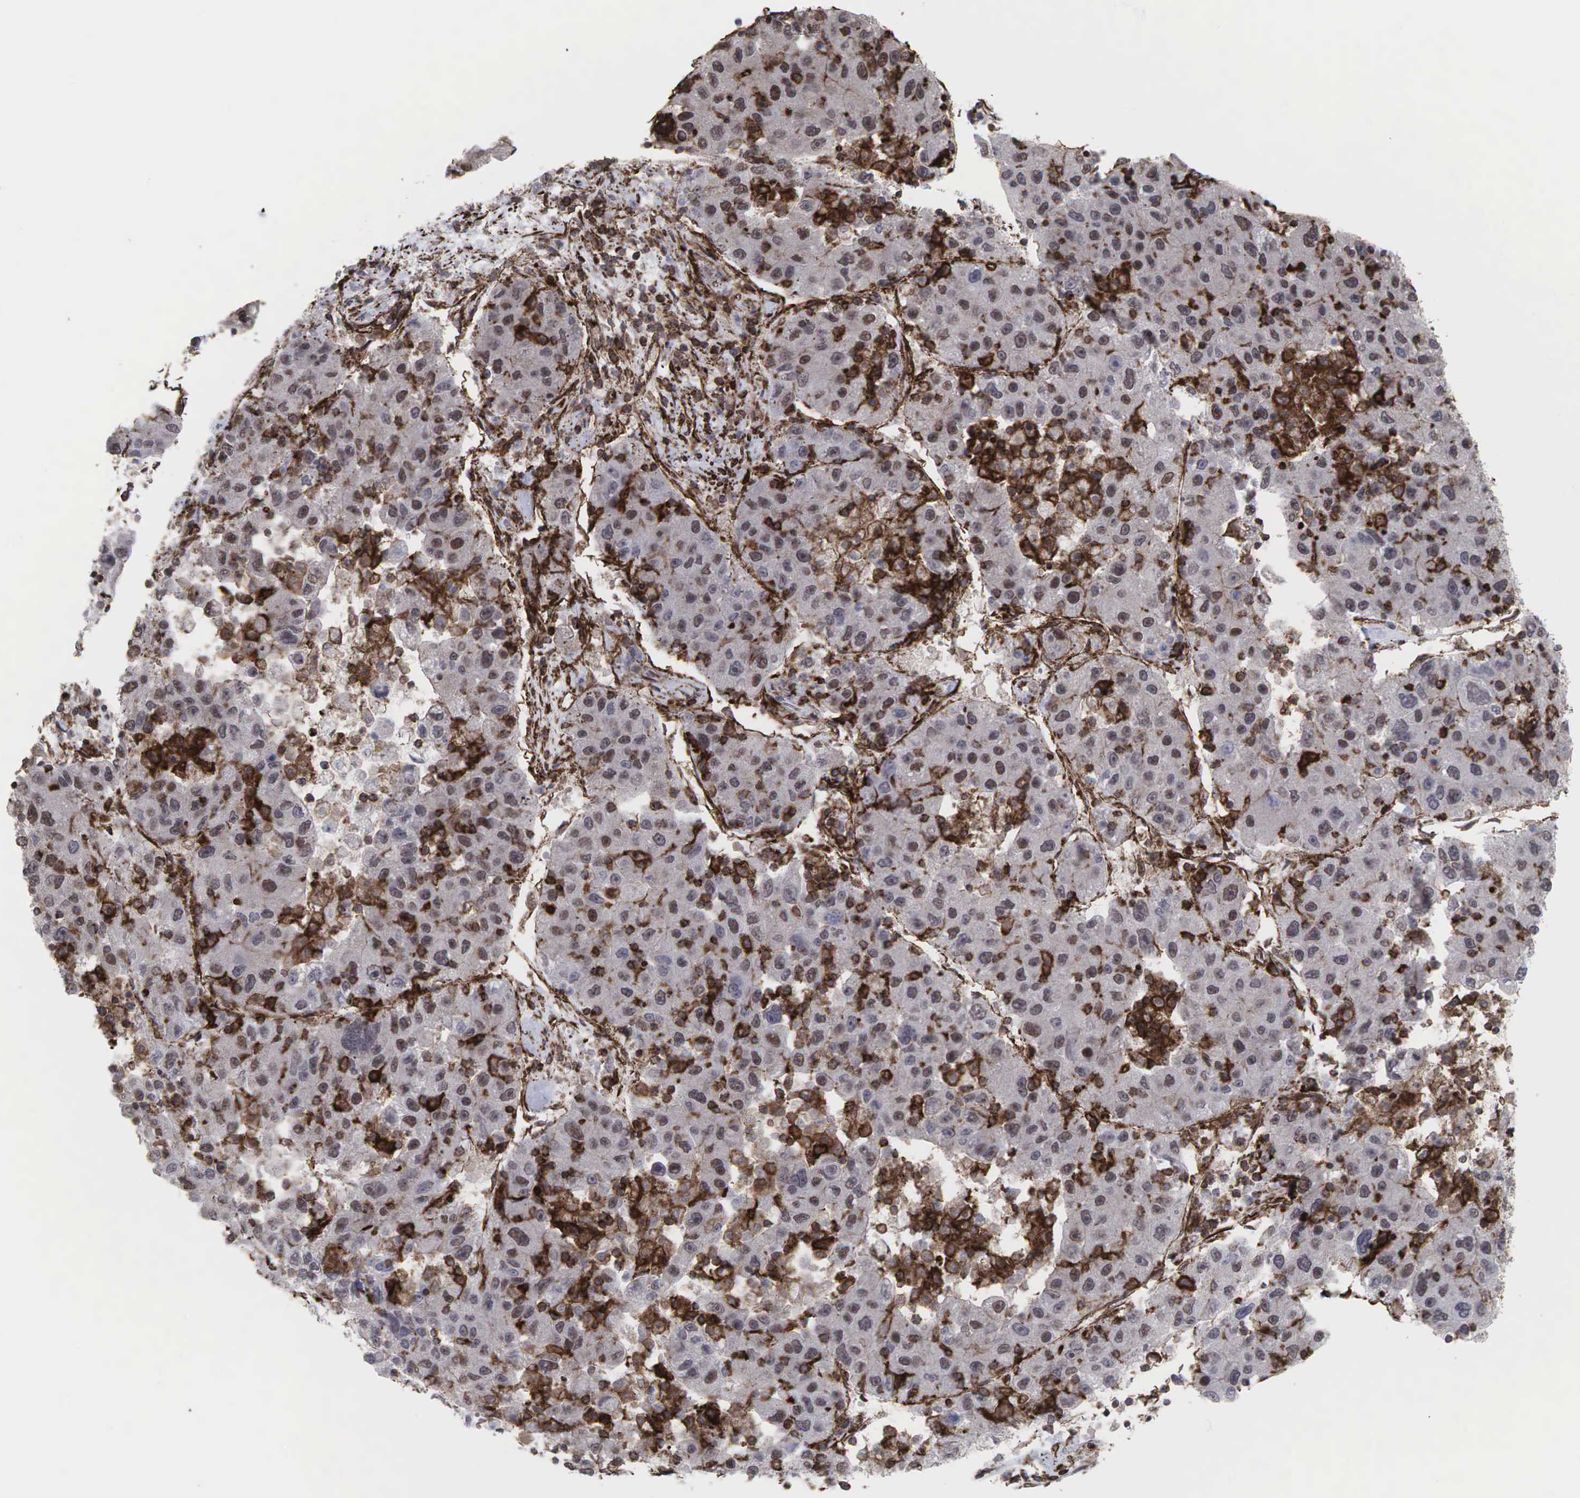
{"staining": {"intensity": "moderate", "quantity": "<25%", "location": "cytoplasmic/membranous"}, "tissue": "liver cancer", "cell_type": "Tumor cells", "image_type": "cancer", "snomed": [{"axis": "morphology", "description": "Carcinoma, Hepatocellular, NOS"}, {"axis": "topography", "description": "Liver"}], "caption": "Immunohistochemistry (DAB) staining of liver hepatocellular carcinoma exhibits moderate cytoplasmic/membranous protein positivity in approximately <25% of tumor cells.", "gene": "GPRASP1", "patient": {"sex": "male", "age": 49}}